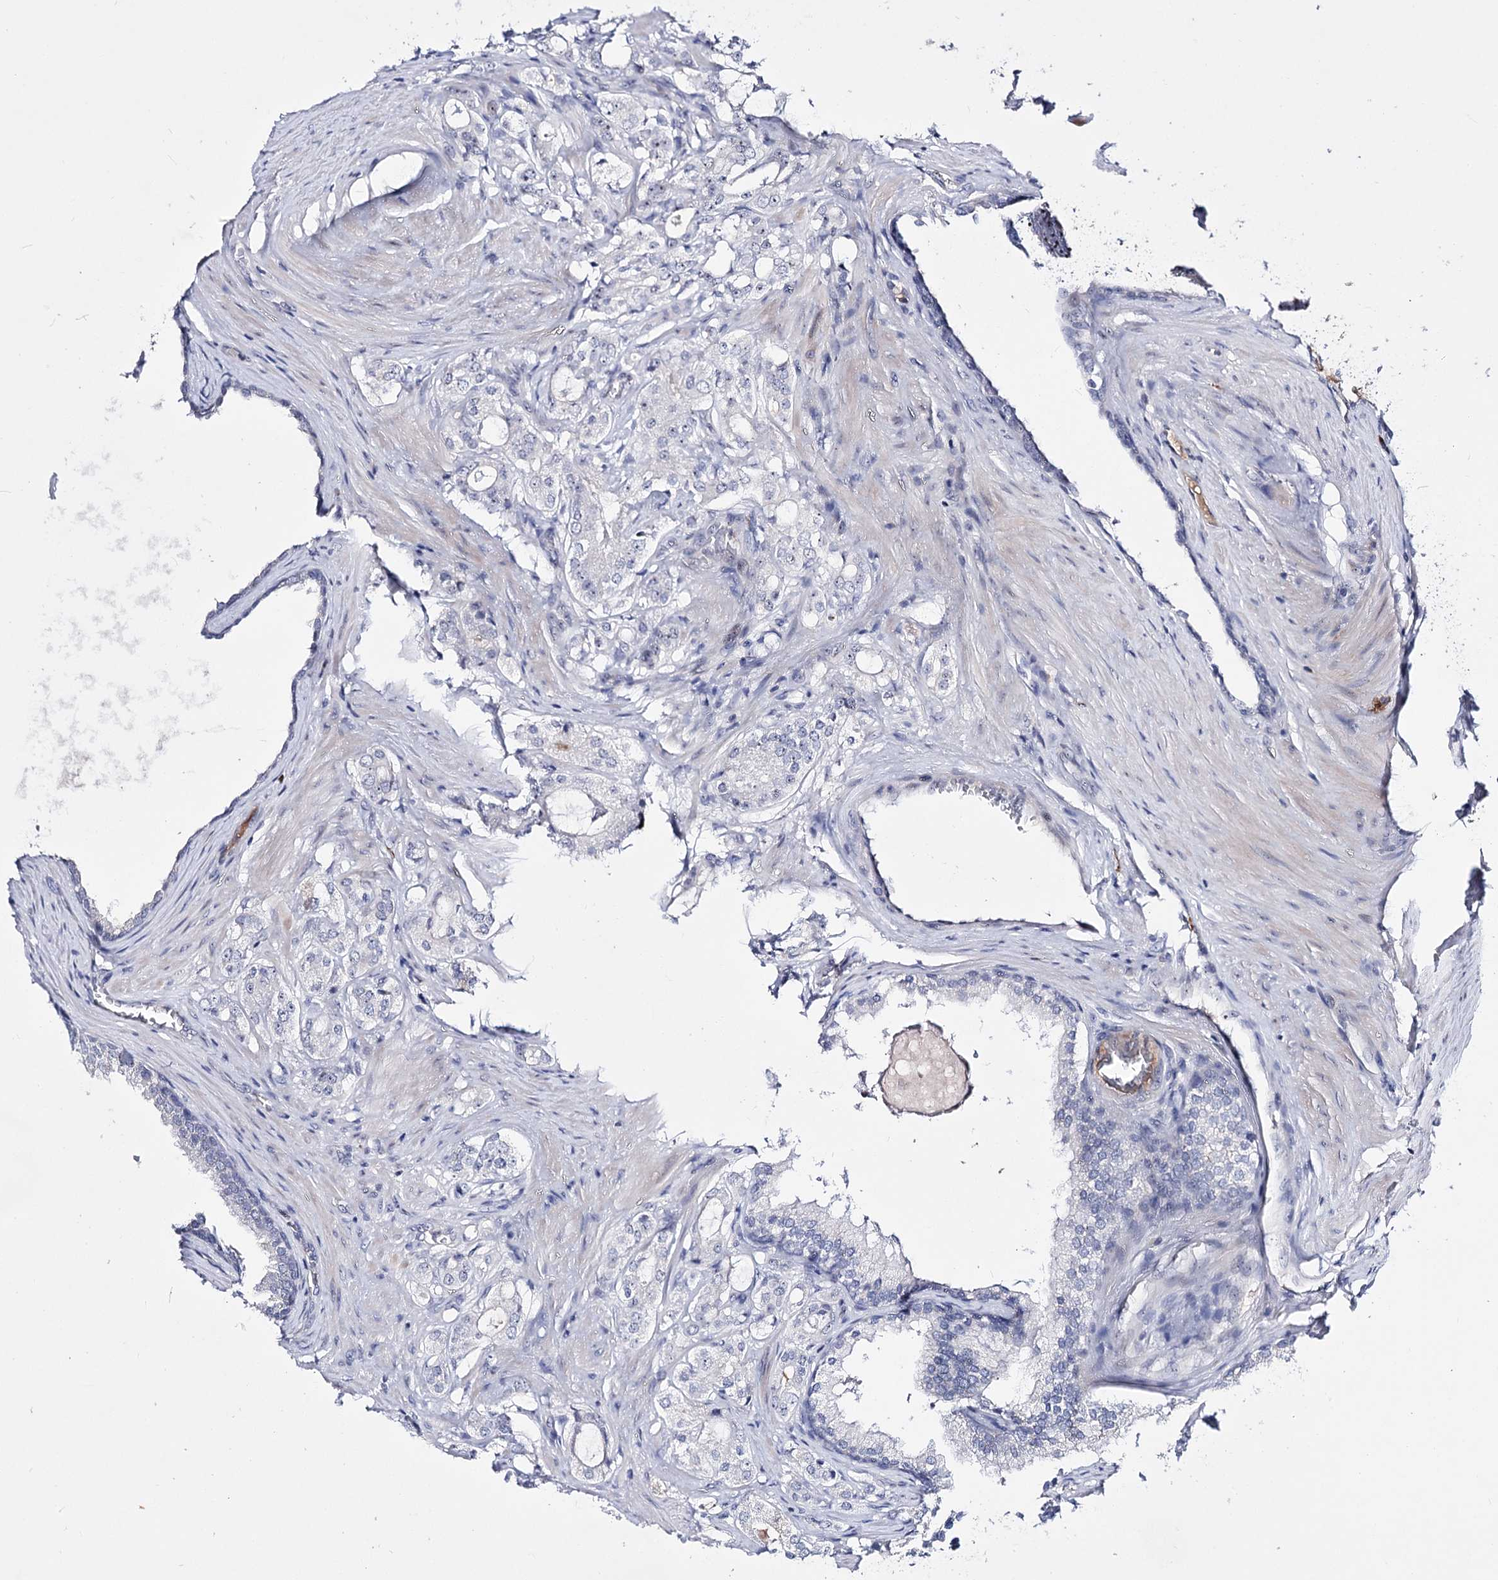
{"staining": {"intensity": "negative", "quantity": "none", "location": "none"}, "tissue": "prostate cancer", "cell_type": "Tumor cells", "image_type": "cancer", "snomed": [{"axis": "morphology", "description": "Adenocarcinoma, High grade"}, {"axis": "topography", "description": "Prostate"}], "caption": "Immunohistochemistry (IHC) image of neoplastic tissue: human prostate cancer stained with DAB (3,3'-diaminobenzidine) reveals no significant protein staining in tumor cells. The staining is performed using DAB (3,3'-diaminobenzidine) brown chromogen with nuclei counter-stained in using hematoxylin.", "gene": "PCGF5", "patient": {"sex": "male", "age": 63}}